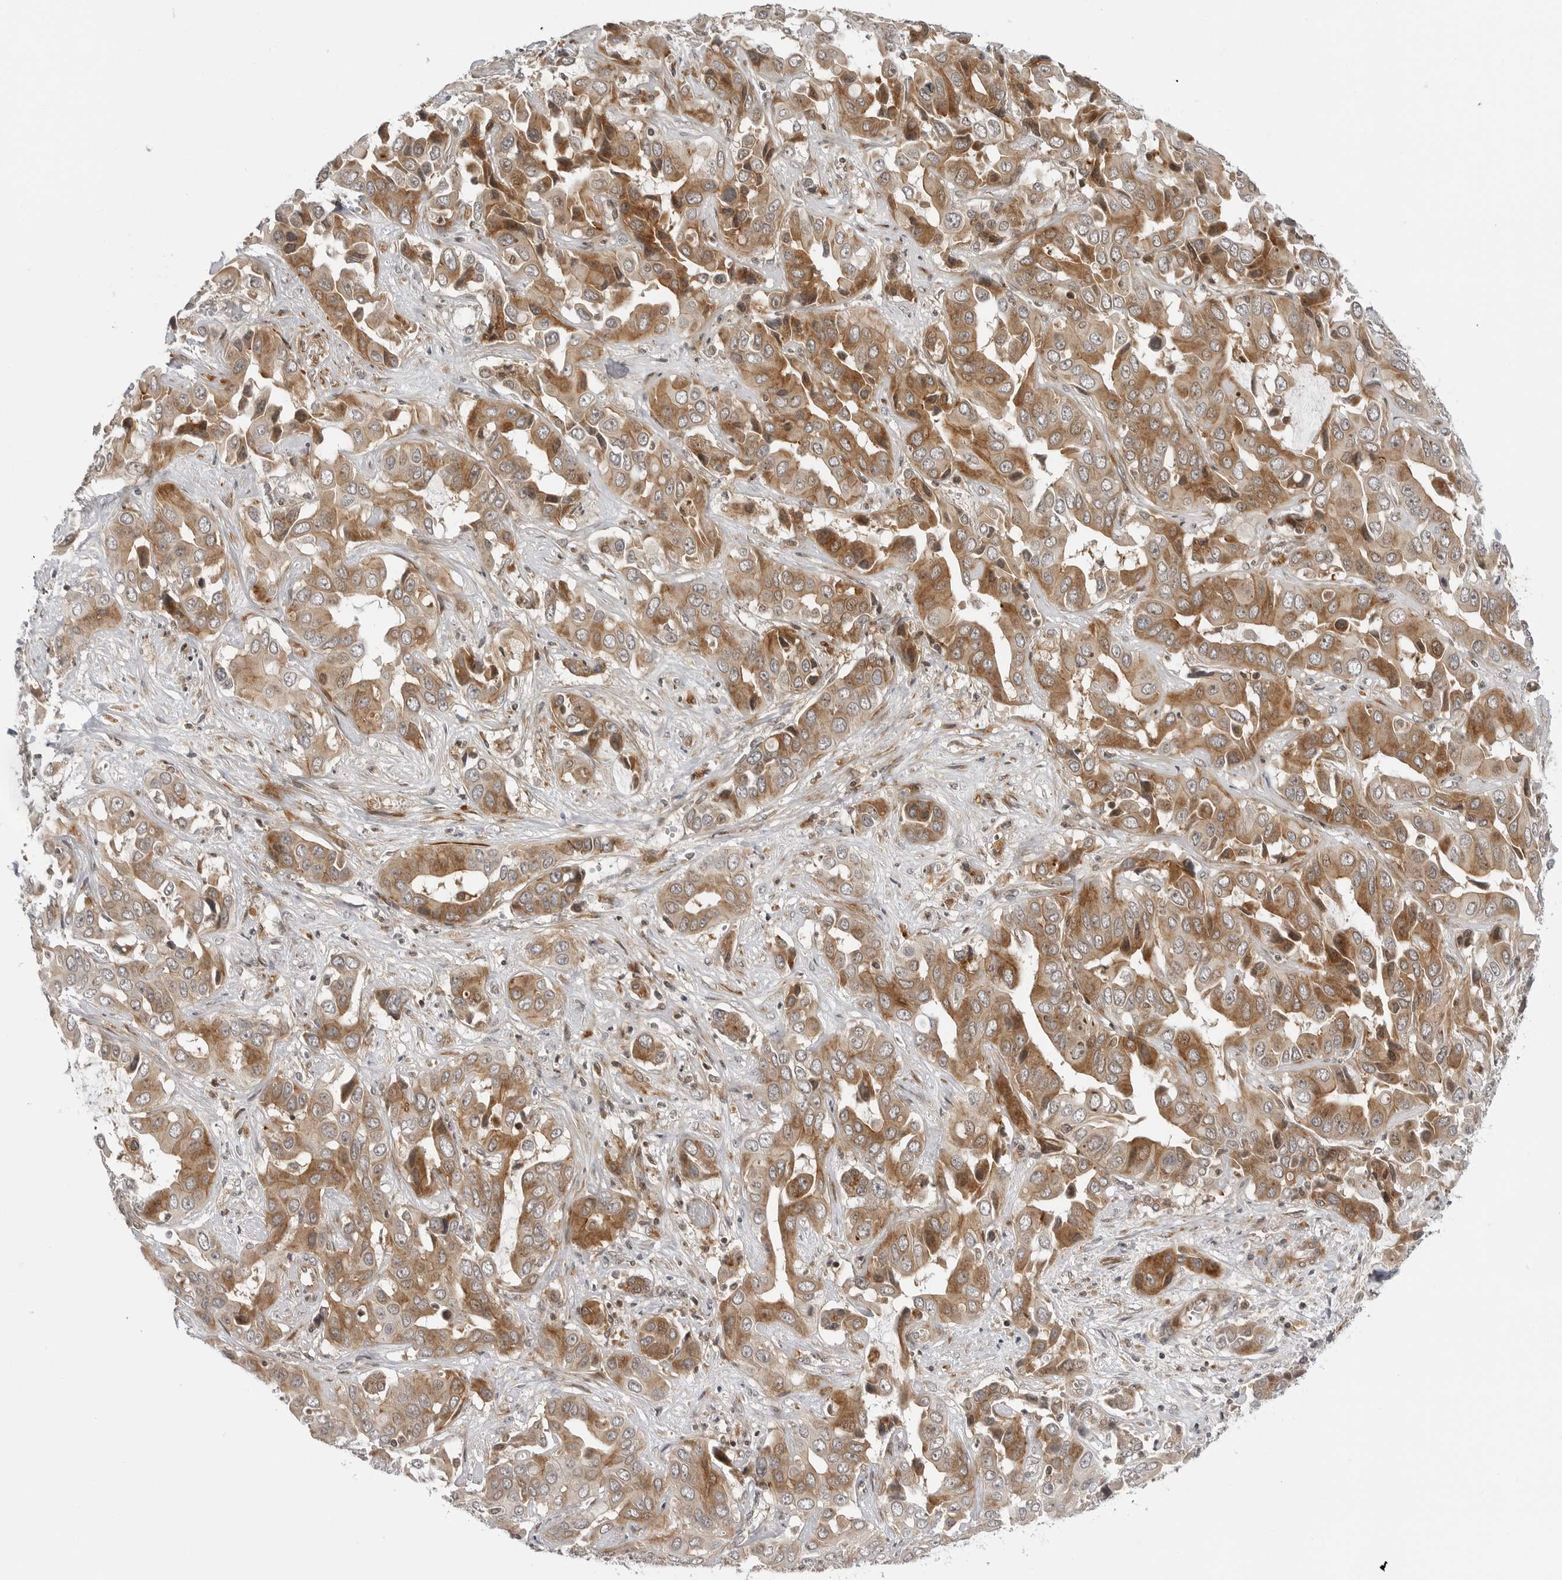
{"staining": {"intensity": "moderate", "quantity": ">75%", "location": "cytoplasmic/membranous"}, "tissue": "liver cancer", "cell_type": "Tumor cells", "image_type": "cancer", "snomed": [{"axis": "morphology", "description": "Cholangiocarcinoma"}, {"axis": "topography", "description": "Liver"}], "caption": "A photomicrograph showing moderate cytoplasmic/membranous expression in about >75% of tumor cells in cholangiocarcinoma (liver), as visualized by brown immunohistochemical staining.", "gene": "ADAMTS5", "patient": {"sex": "female", "age": 52}}